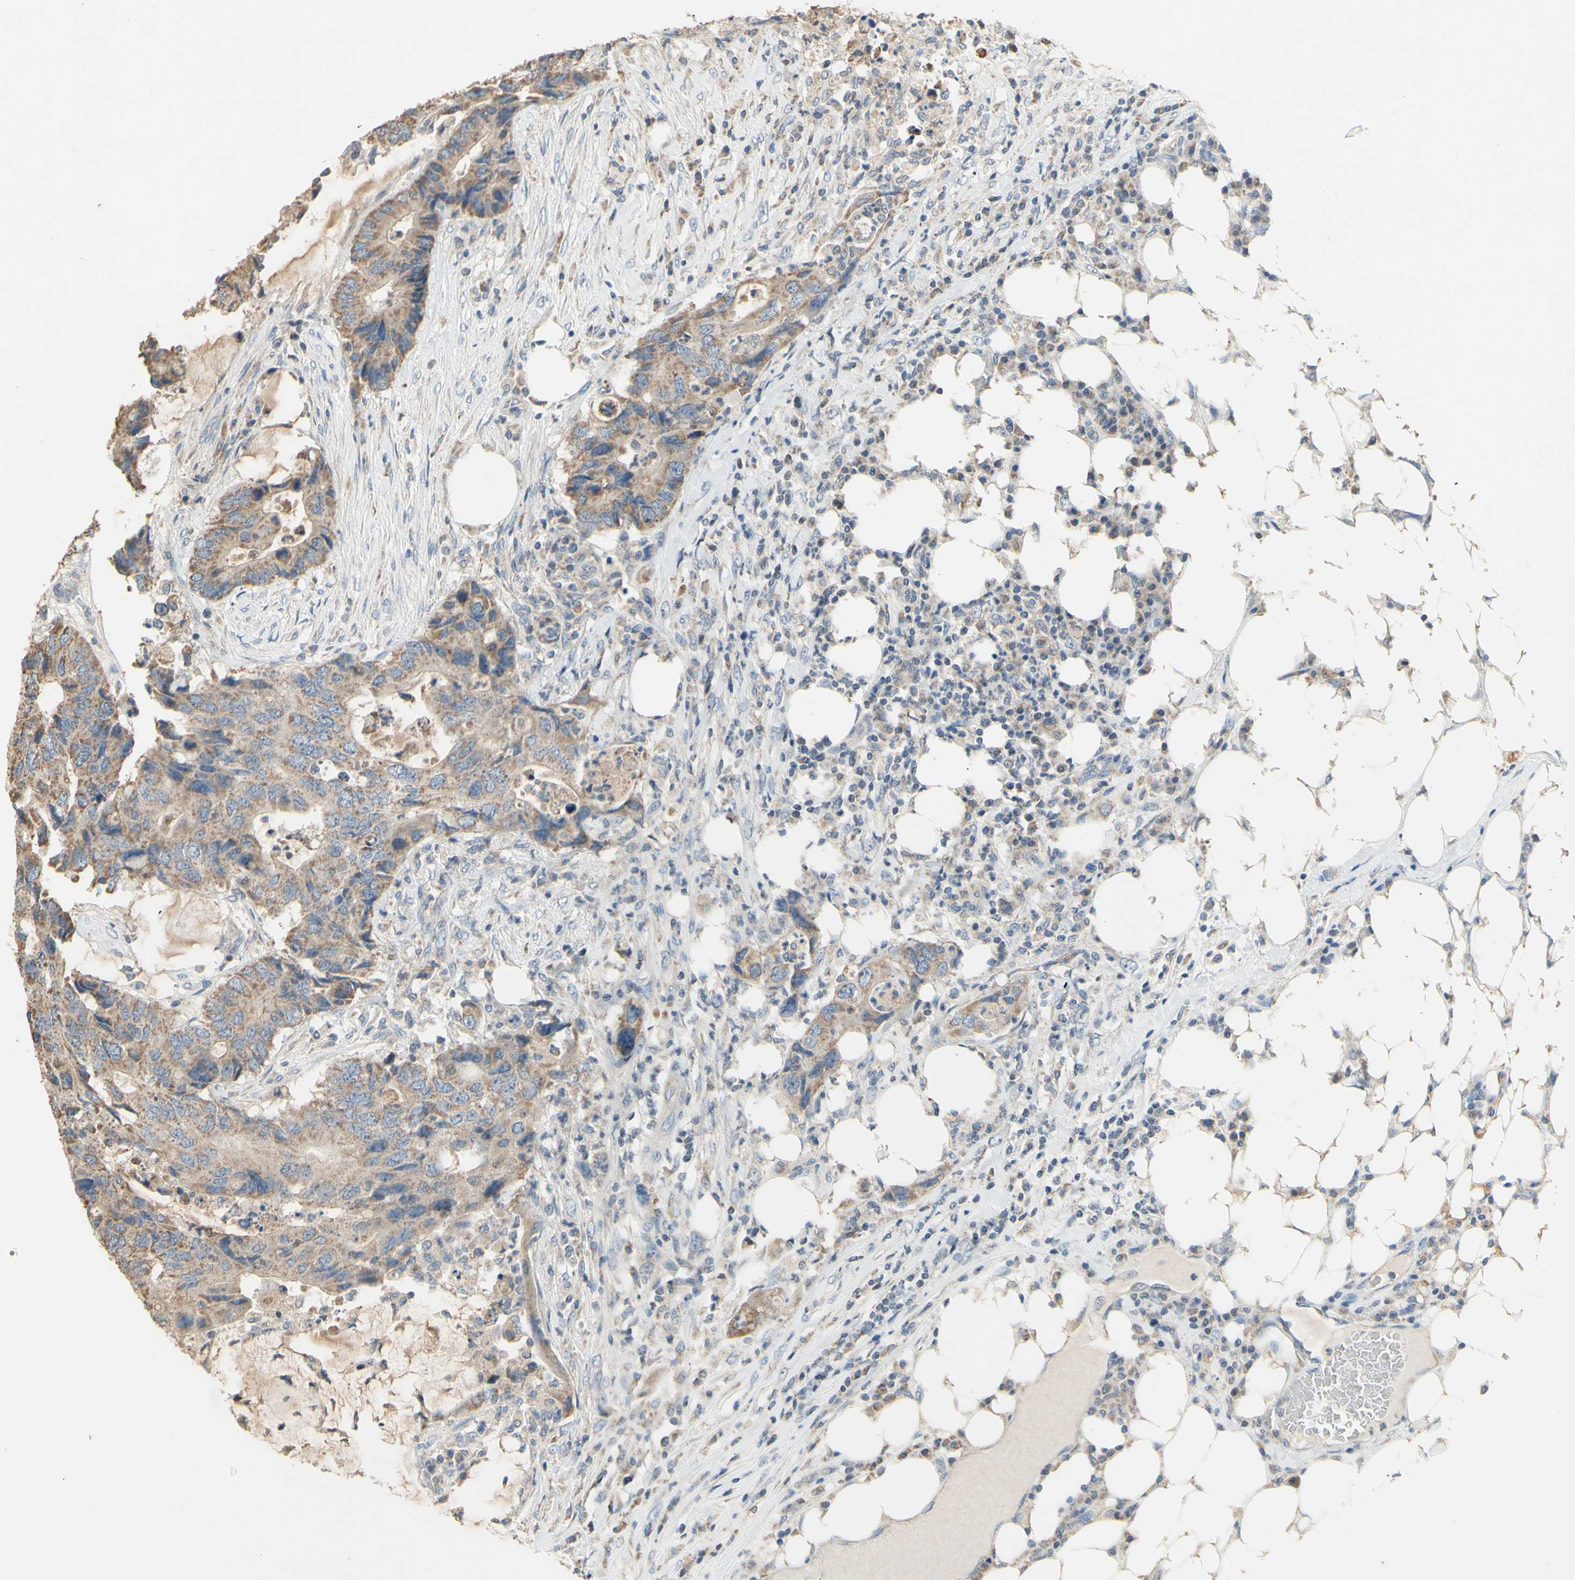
{"staining": {"intensity": "weak", "quantity": ">75%", "location": "cytoplasmic/membranous"}, "tissue": "colorectal cancer", "cell_type": "Tumor cells", "image_type": "cancer", "snomed": [{"axis": "morphology", "description": "Adenocarcinoma, NOS"}, {"axis": "topography", "description": "Colon"}], "caption": "A brown stain shows weak cytoplasmic/membranous staining of a protein in adenocarcinoma (colorectal) tumor cells. Using DAB (3,3'-diaminobenzidine) (brown) and hematoxylin (blue) stains, captured at high magnification using brightfield microscopy.", "gene": "PTGIS", "patient": {"sex": "male", "age": 71}}